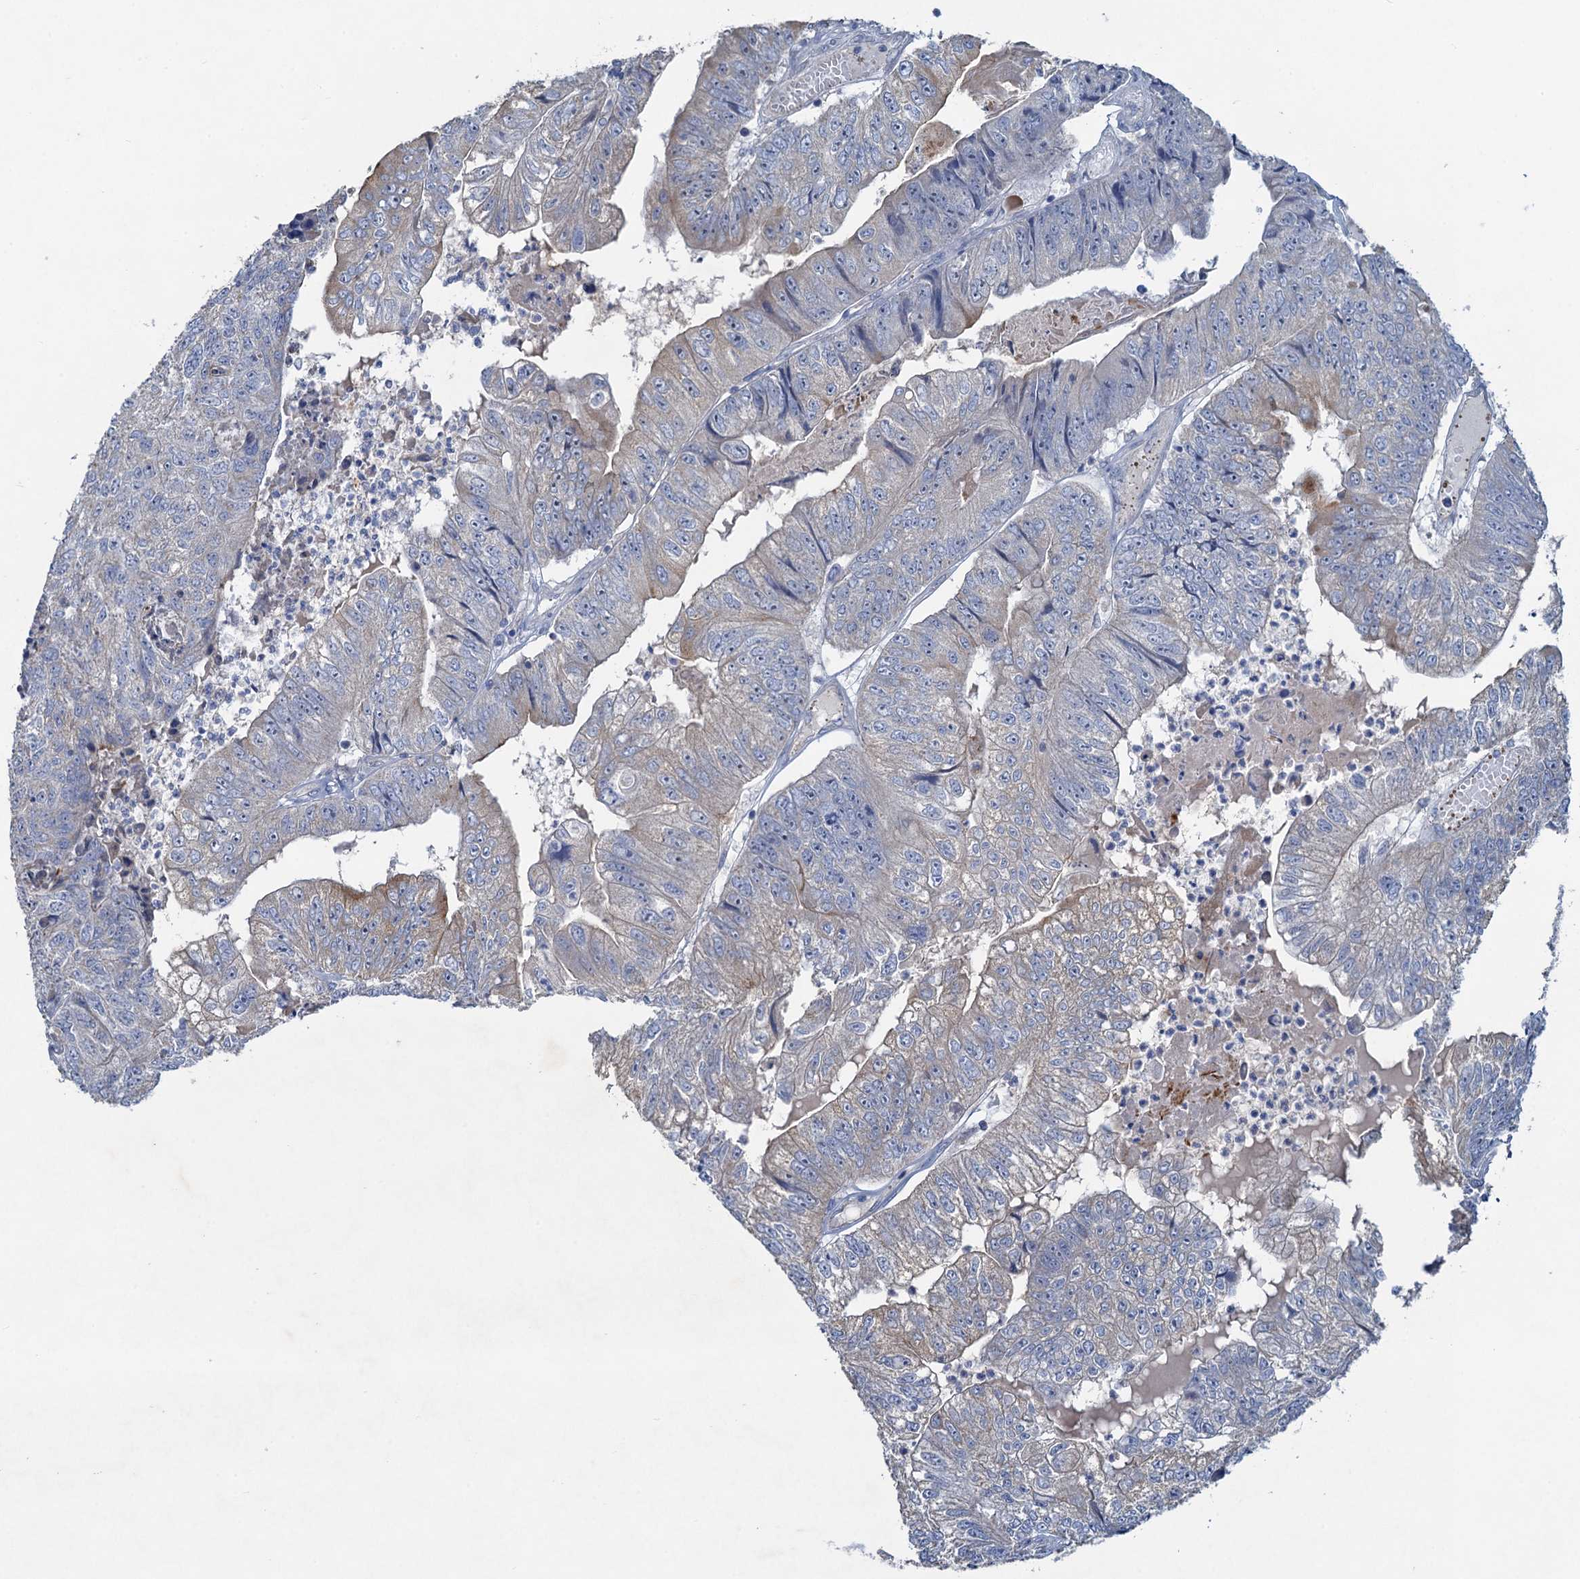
{"staining": {"intensity": "weak", "quantity": "<25%", "location": "cytoplasmic/membranous"}, "tissue": "colorectal cancer", "cell_type": "Tumor cells", "image_type": "cancer", "snomed": [{"axis": "morphology", "description": "Adenocarcinoma, NOS"}, {"axis": "topography", "description": "Colon"}], "caption": "DAB (3,3'-diaminobenzidine) immunohistochemical staining of colorectal adenocarcinoma exhibits no significant expression in tumor cells.", "gene": "PLLP", "patient": {"sex": "female", "age": 67}}